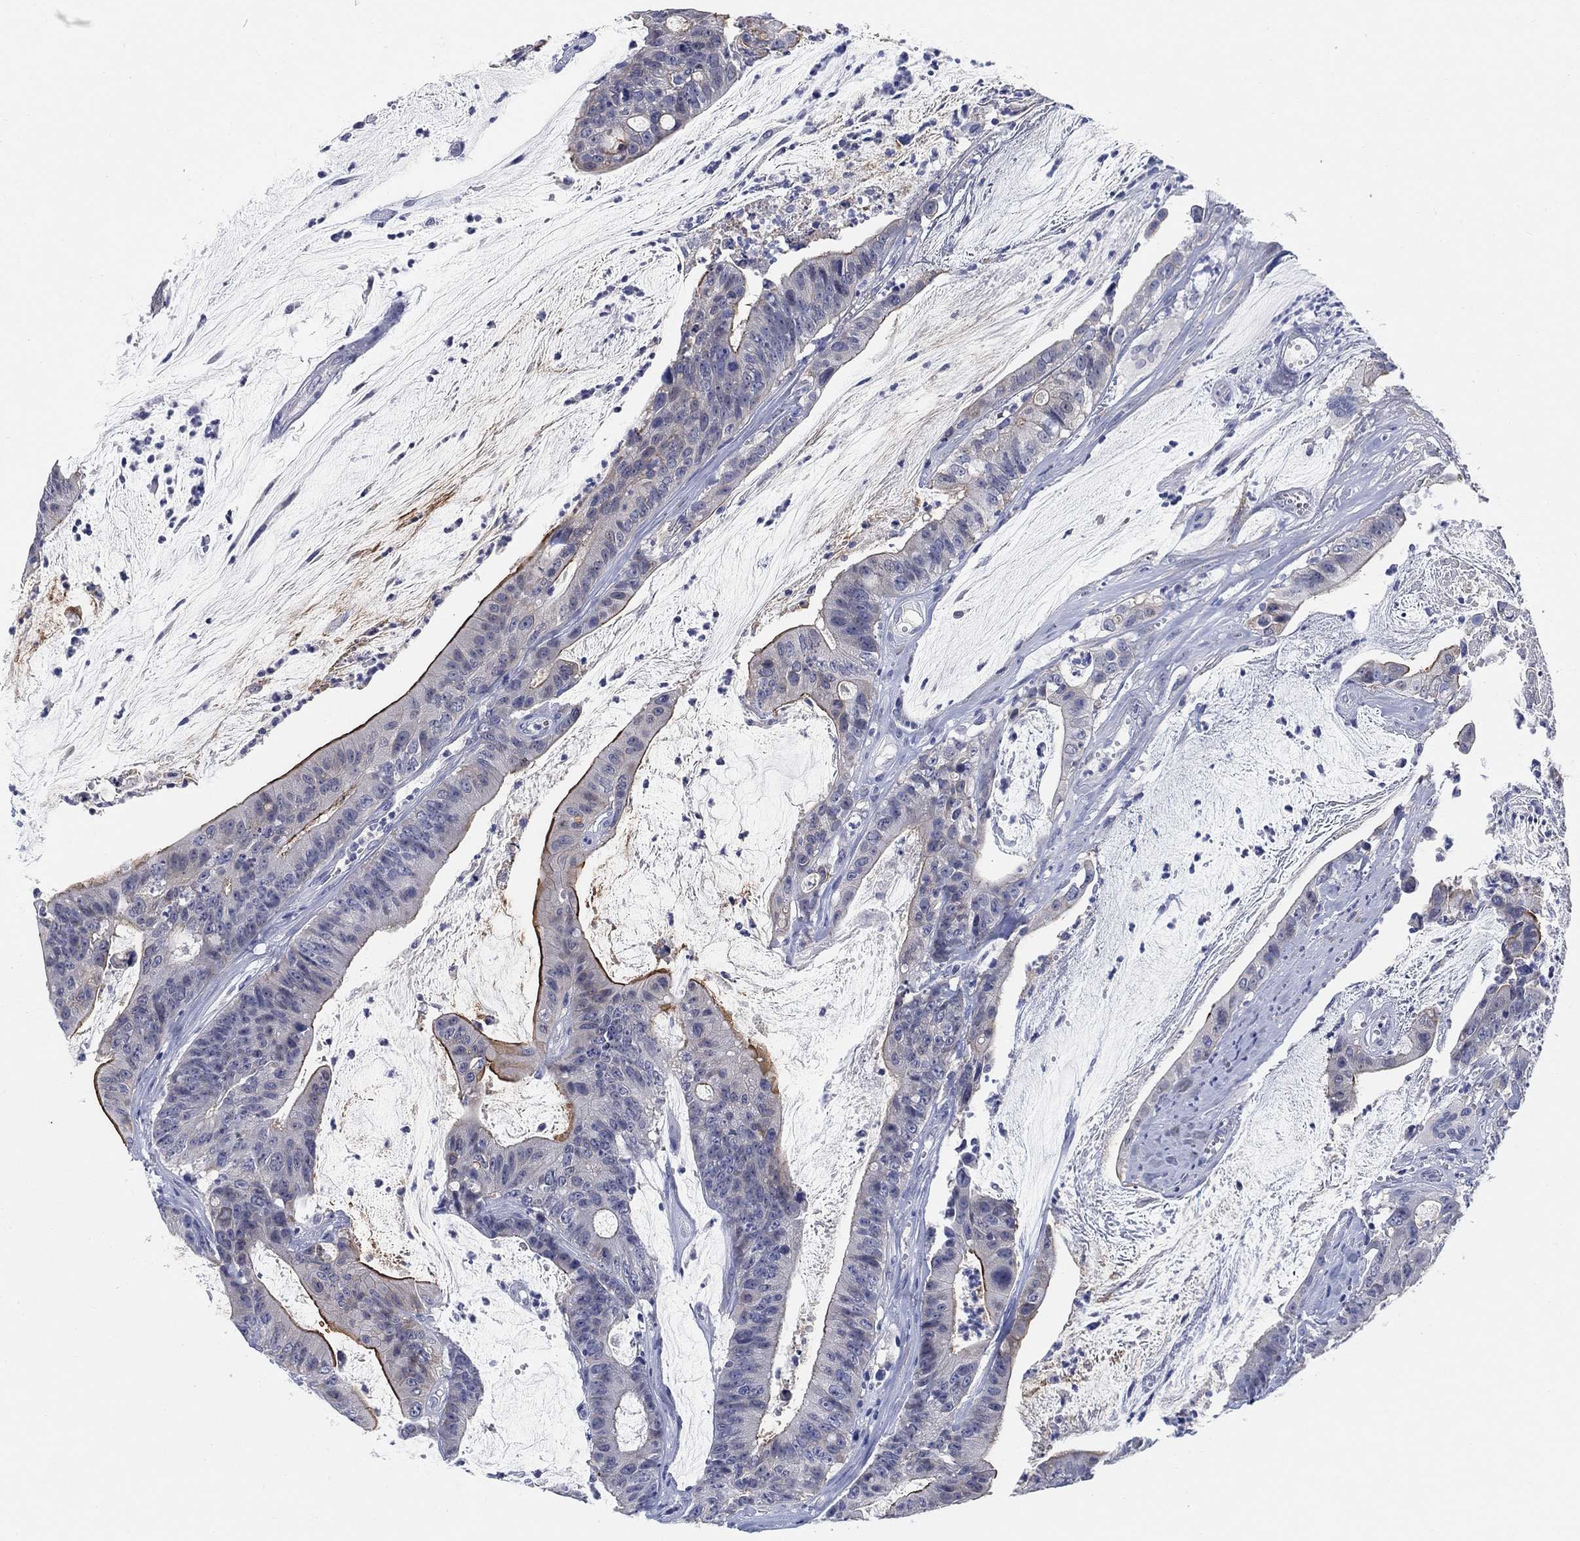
{"staining": {"intensity": "strong", "quantity": "<25%", "location": "cytoplasmic/membranous"}, "tissue": "colorectal cancer", "cell_type": "Tumor cells", "image_type": "cancer", "snomed": [{"axis": "morphology", "description": "Adenocarcinoma, NOS"}, {"axis": "topography", "description": "Colon"}], "caption": "Protein analysis of adenocarcinoma (colorectal) tissue shows strong cytoplasmic/membranous expression in approximately <25% of tumor cells. The staining is performed using DAB (3,3'-diaminobenzidine) brown chromogen to label protein expression. The nuclei are counter-stained blue using hematoxylin.", "gene": "CLUL1", "patient": {"sex": "female", "age": 69}}